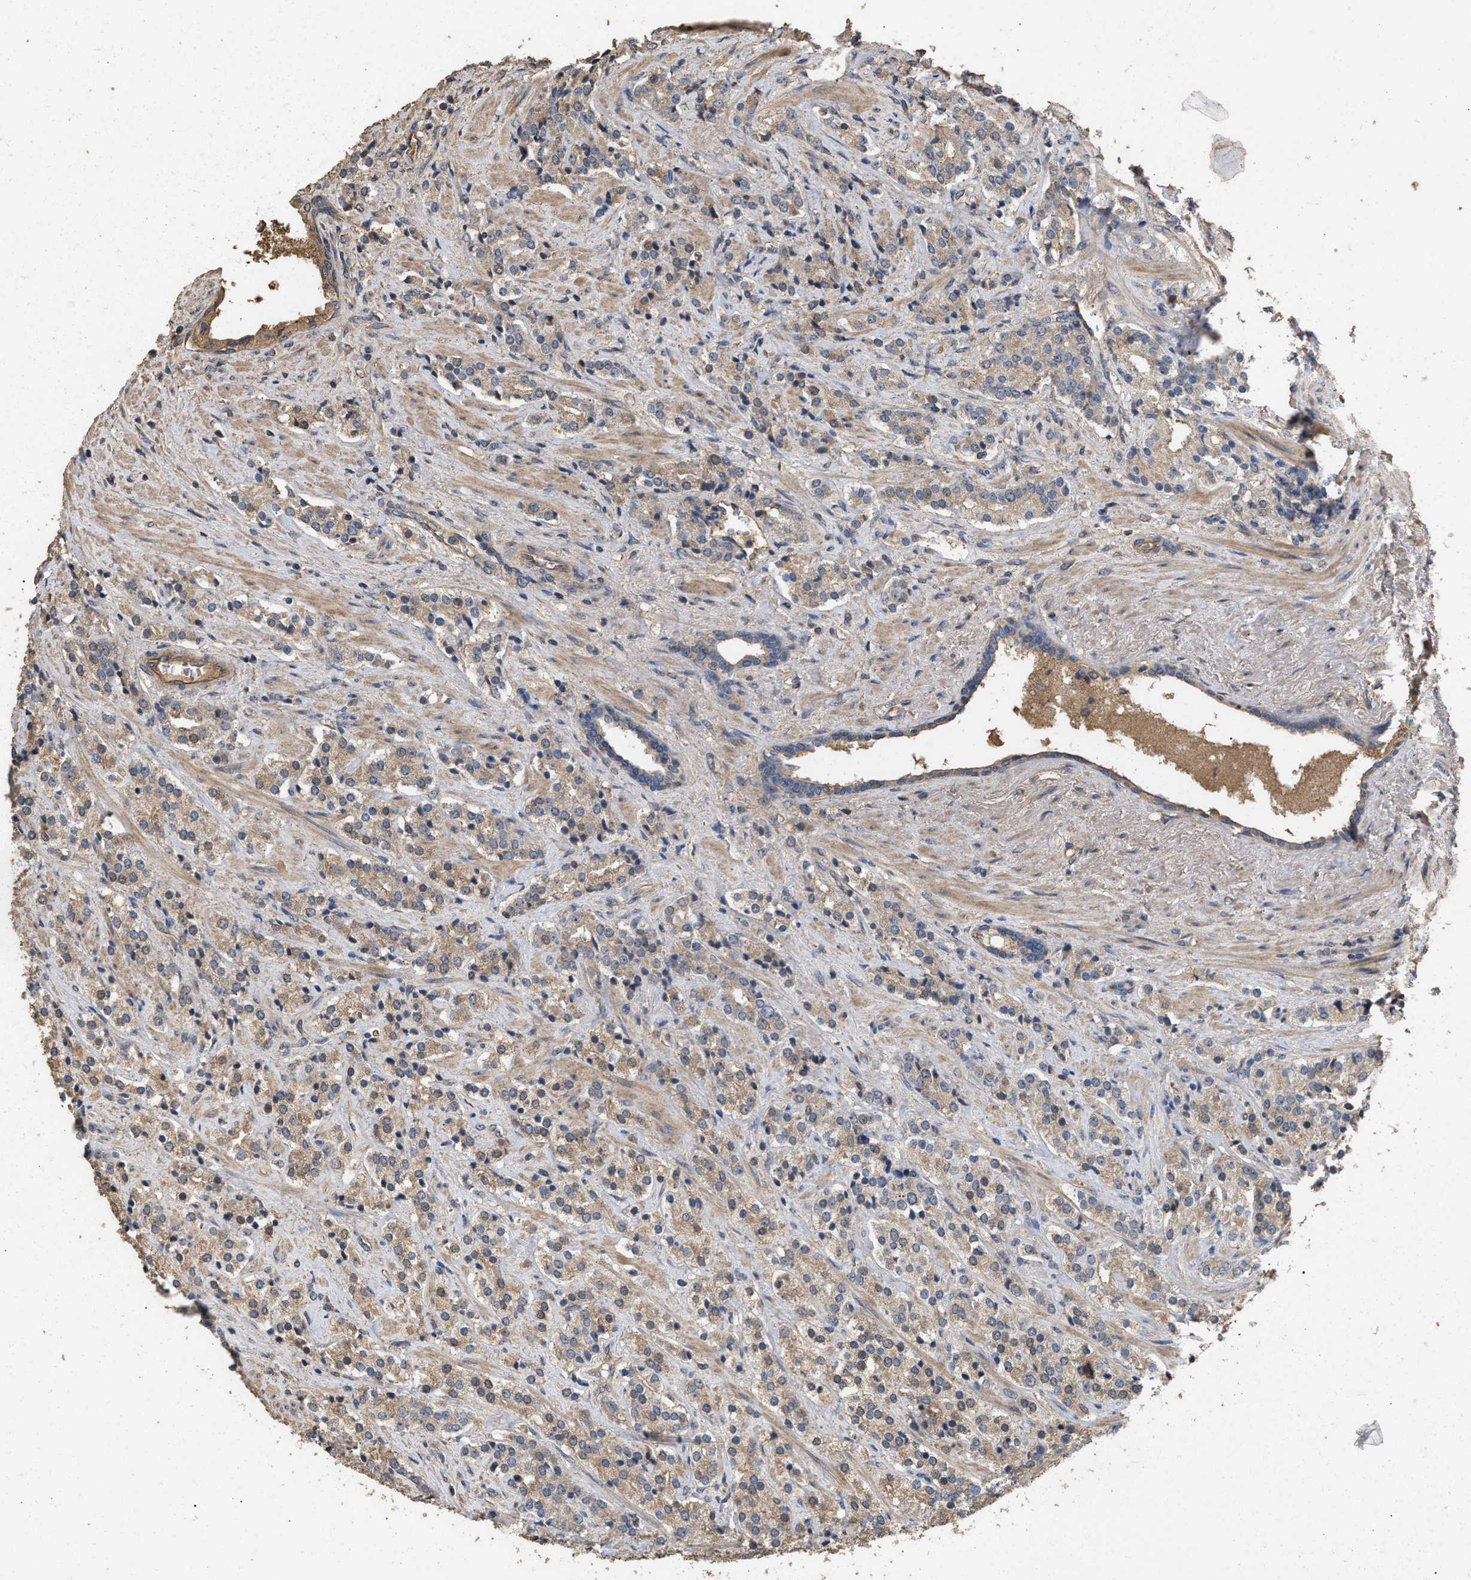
{"staining": {"intensity": "weak", "quantity": ">75%", "location": "cytoplasmic/membranous"}, "tissue": "prostate cancer", "cell_type": "Tumor cells", "image_type": "cancer", "snomed": [{"axis": "morphology", "description": "Adenocarcinoma, High grade"}, {"axis": "topography", "description": "Prostate"}], "caption": "This is a micrograph of IHC staining of prostate cancer (high-grade adenocarcinoma), which shows weak positivity in the cytoplasmic/membranous of tumor cells.", "gene": "HTRA3", "patient": {"sex": "male", "age": 71}}